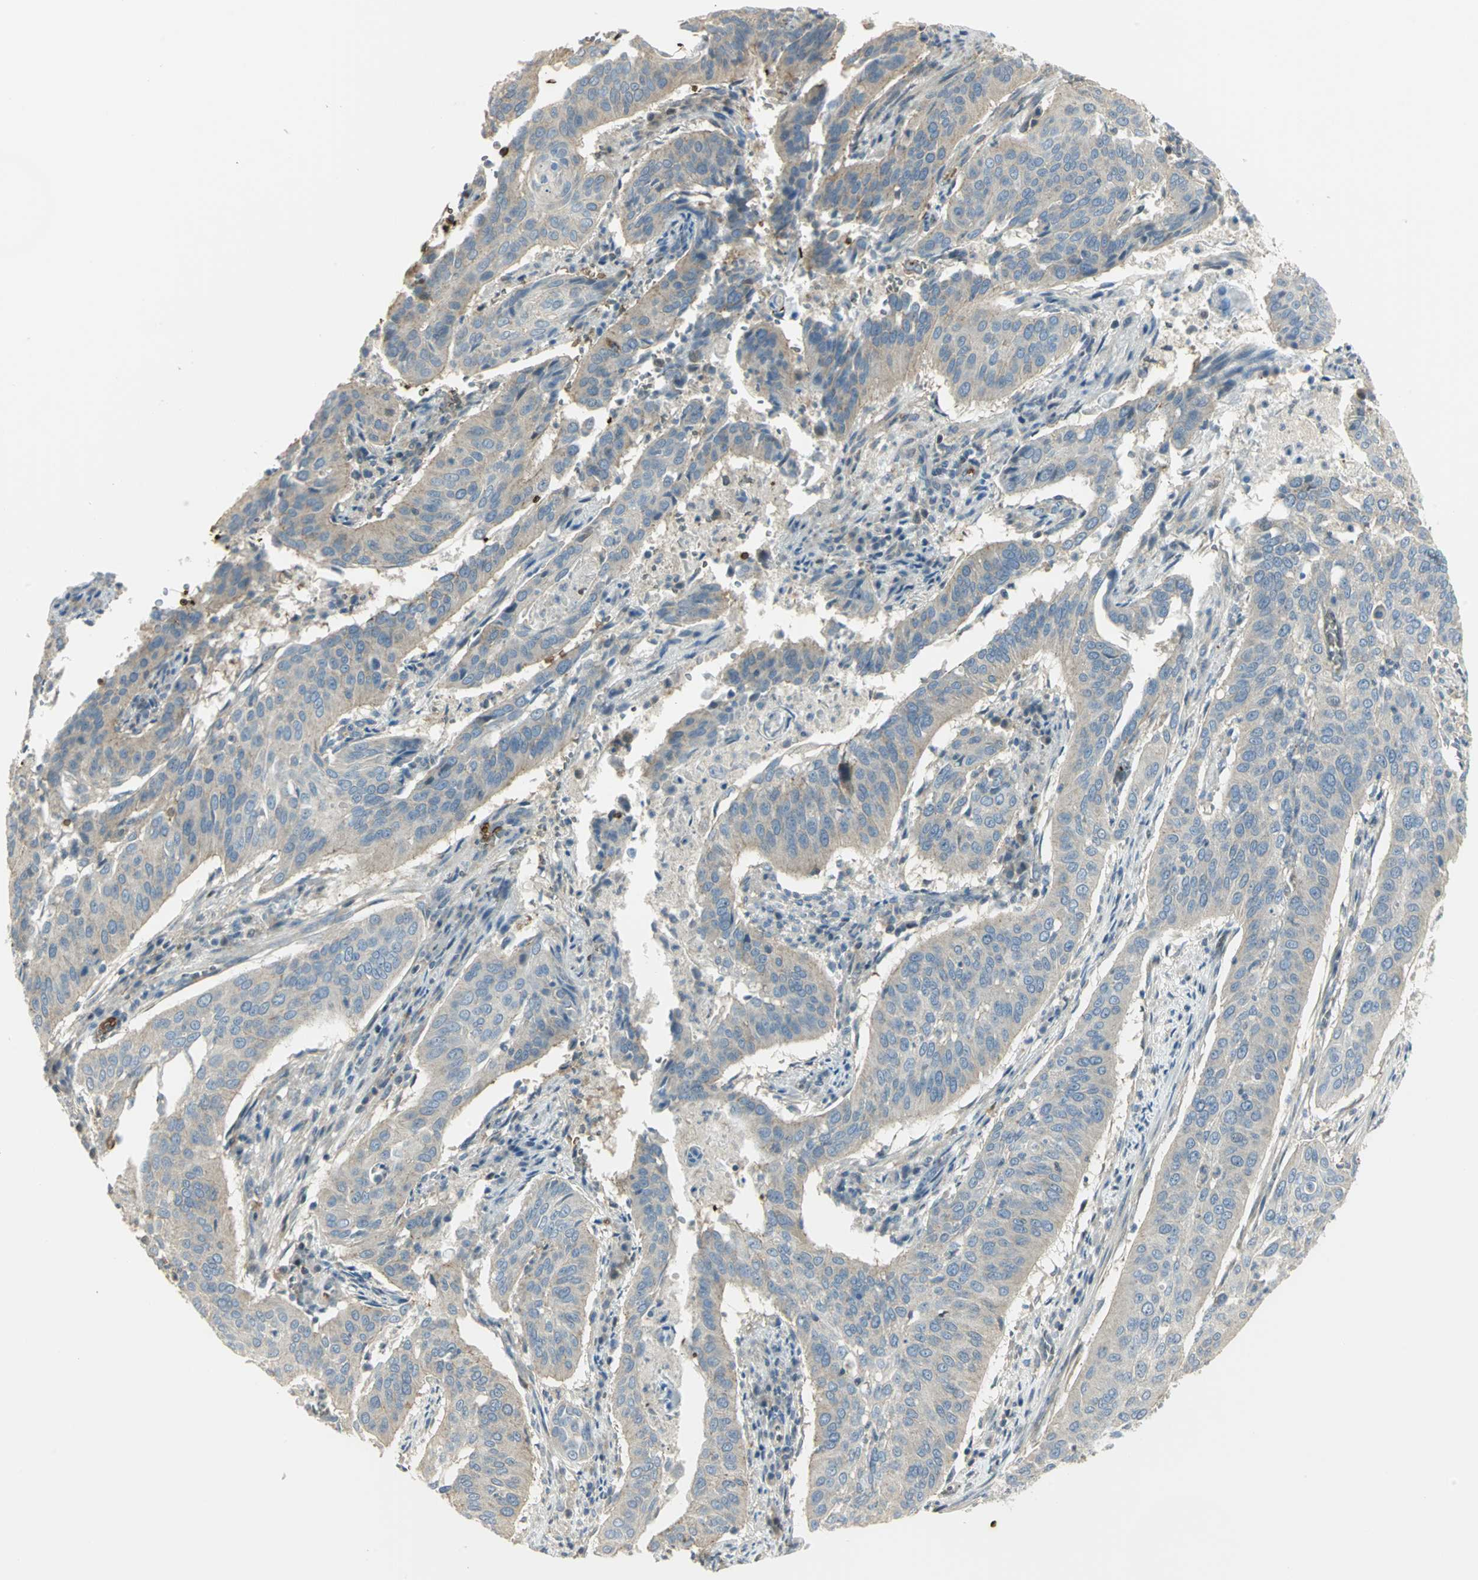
{"staining": {"intensity": "weak", "quantity": ">75%", "location": "cytoplasmic/membranous"}, "tissue": "cervical cancer", "cell_type": "Tumor cells", "image_type": "cancer", "snomed": [{"axis": "morphology", "description": "Squamous cell carcinoma, NOS"}, {"axis": "topography", "description": "Cervix"}], "caption": "Protein staining by immunohistochemistry (IHC) demonstrates weak cytoplasmic/membranous staining in about >75% of tumor cells in cervical squamous cell carcinoma.", "gene": "ANK1", "patient": {"sex": "female", "age": 39}}